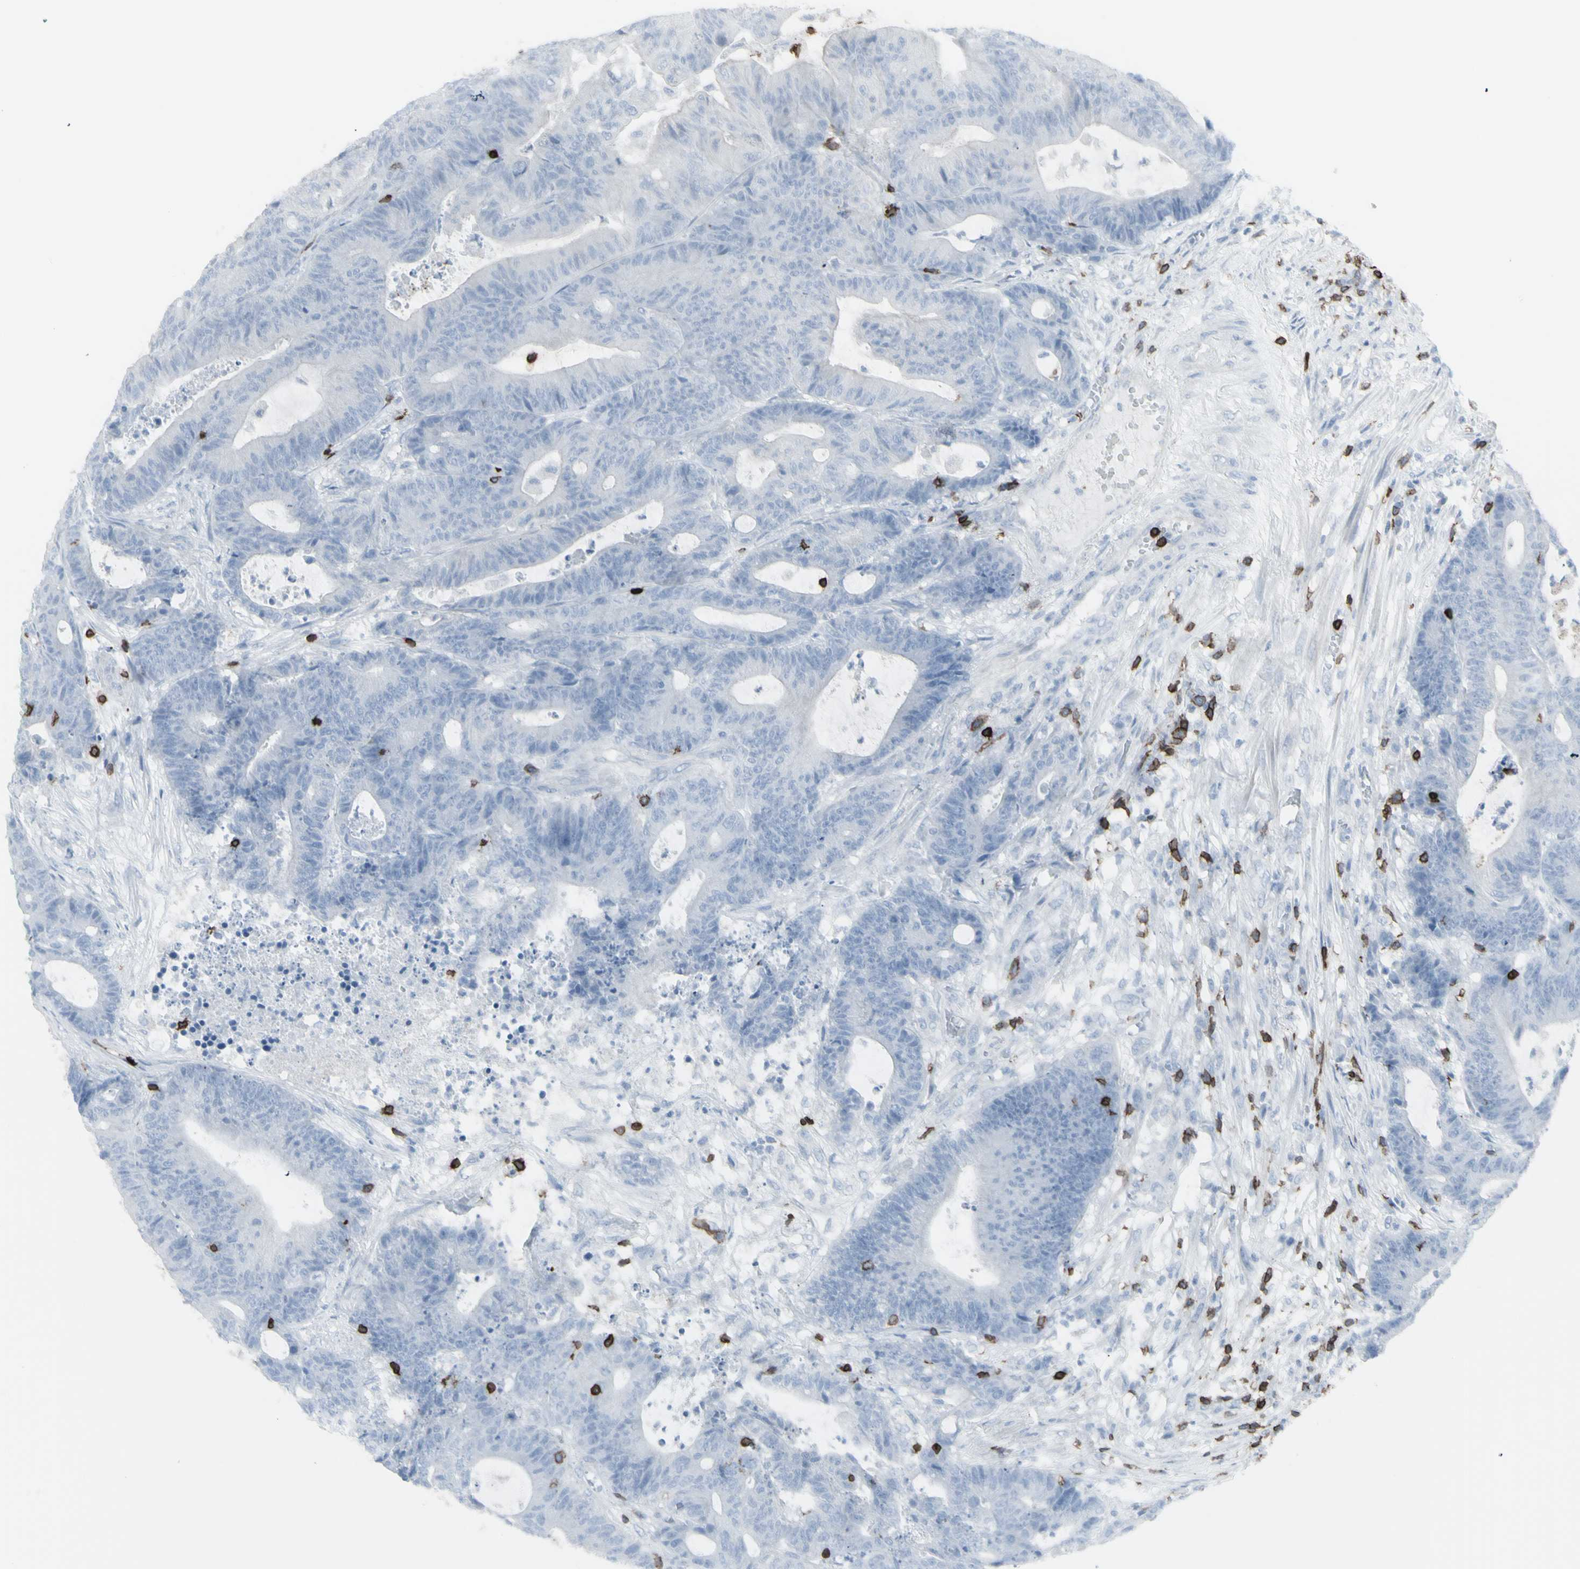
{"staining": {"intensity": "negative", "quantity": "none", "location": "none"}, "tissue": "colorectal cancer", "cell_type": "Tumor cells", "image_type": "cancer", "snomed": [{"axis": "morphology", "description": "Adenocarcinoma, NOS"}, {"axis": "topography", "description": "Colon"}], "caption": "Tumor cells show no significant expression in adenocarcinoma (colorectal).", "gene": "CD247", "patient": {"sex": "female", "age": 84}}